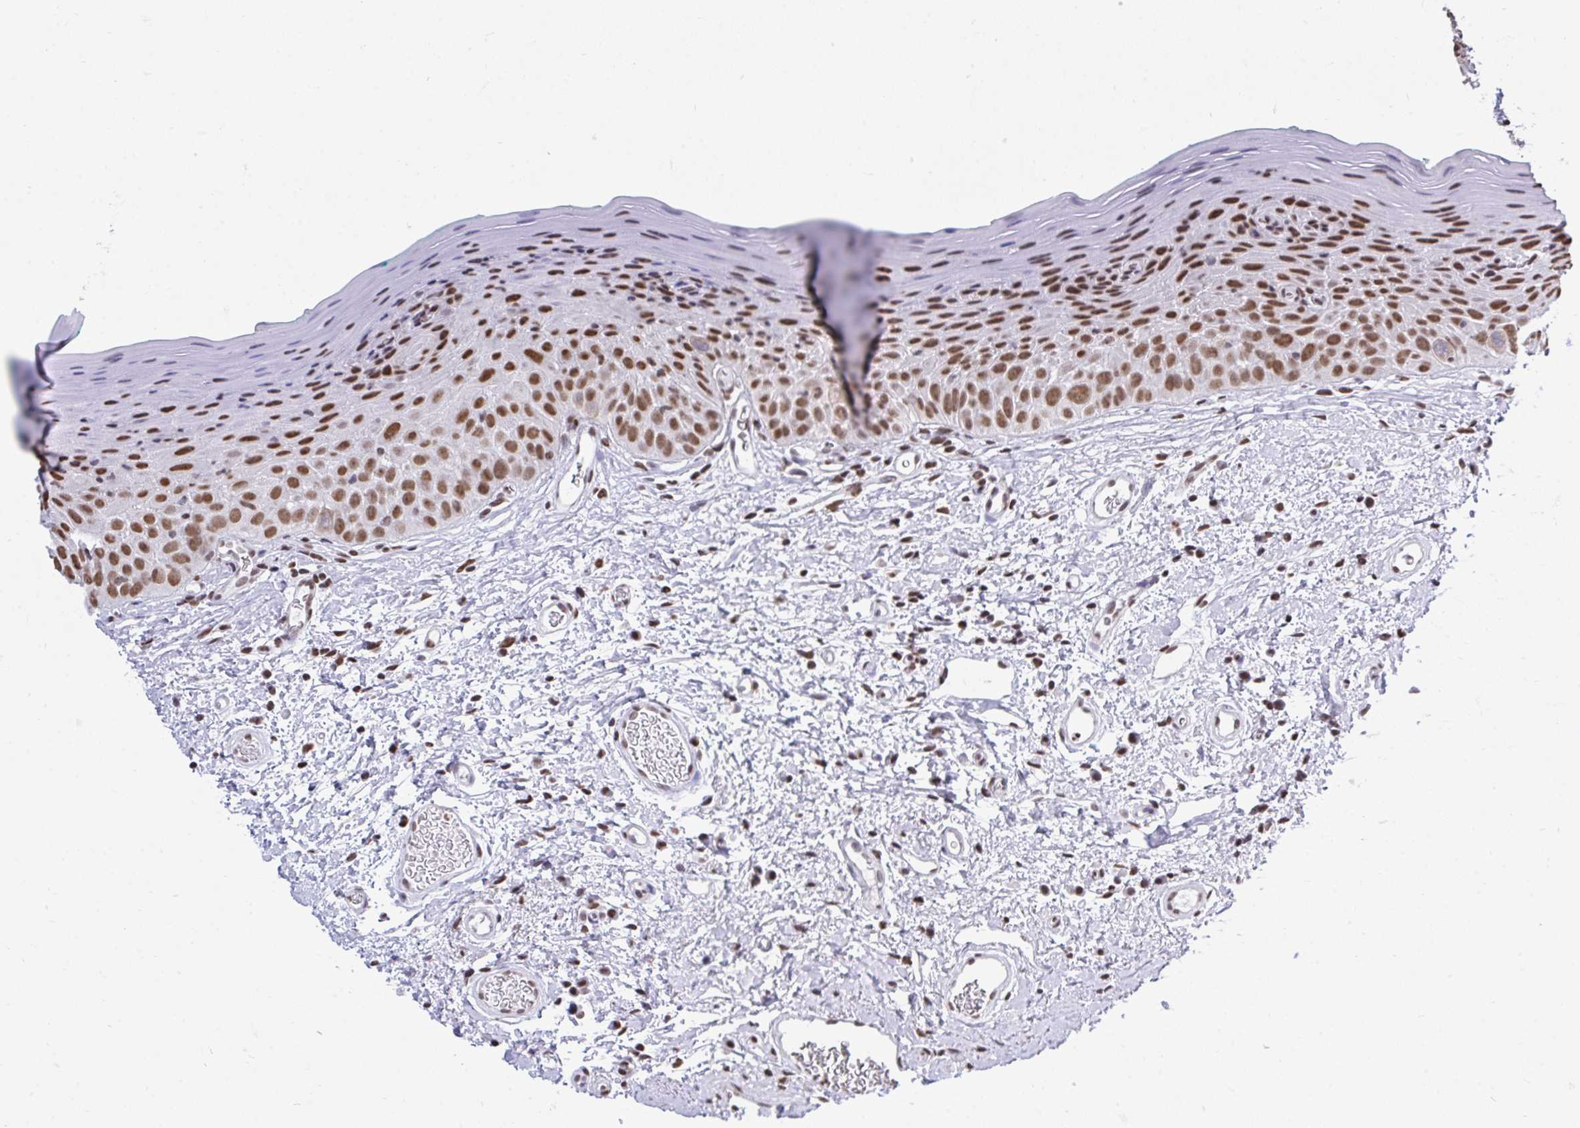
{"staining": {"intensity": "strong", "quantity": ">75%", "location": "nuclear"}, "tissue": "oral mucosa", "cell_type": "Squamous epithelial cells", "image_type": "normal", "snomed": [{"axis": "morphology", "description": "Normal tissue, NOS"}, {"axis": "topography", "description": "Oral tissue"}, {"axis": "topography", "description": "Tounge, NOS"}], "caption": "Protein staining demonstrates strong nuclear positivity in approximately >75% of squamous epithelial cells in normal oral mucosa. (IHC, brightfield microscopy, high magnification).", "gene": "HNRNPDL", "patient": {"sex": "male", "age": 83}}